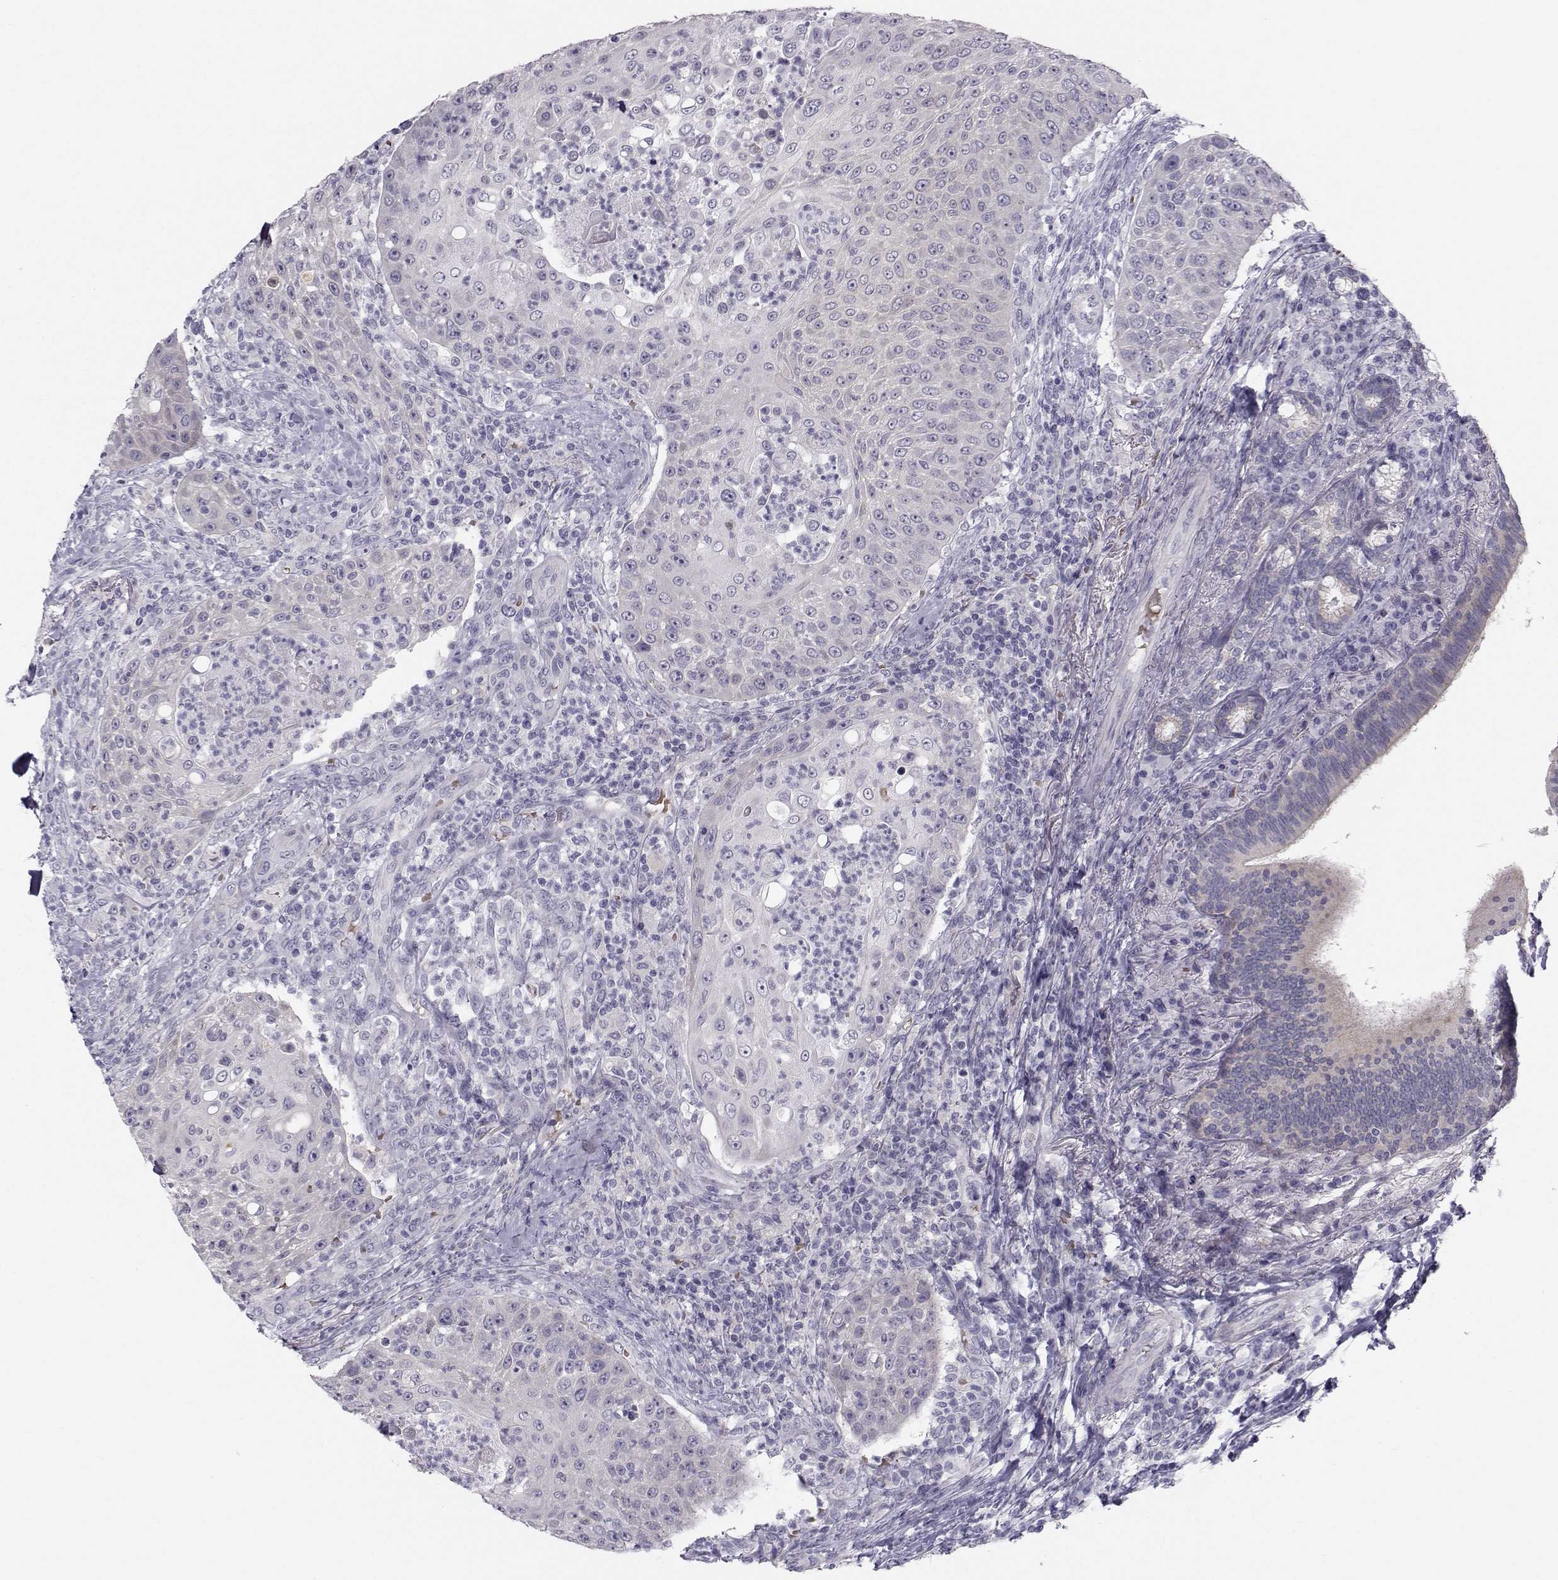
{"staining": {"intensity": "negative", "quantity": "none", "location": "none"}, "tissue": "head and neck cancer", "cell_type": "Tumor cells", "image_type": "cancer", "snomed": [{"axis": "morphology", "description": "Squamous cell carcinoma, NOS"}, {"axis": "topography", "description": "Head-Neck"}], "caption": "The immunohistochemistry (IHC) micrograph has no significant staining in tumor cells of squamous cell carcinoma (head and neck) tissue.", "gene": "GARIN3", "patient": {"sex": "male", "age": 69}}